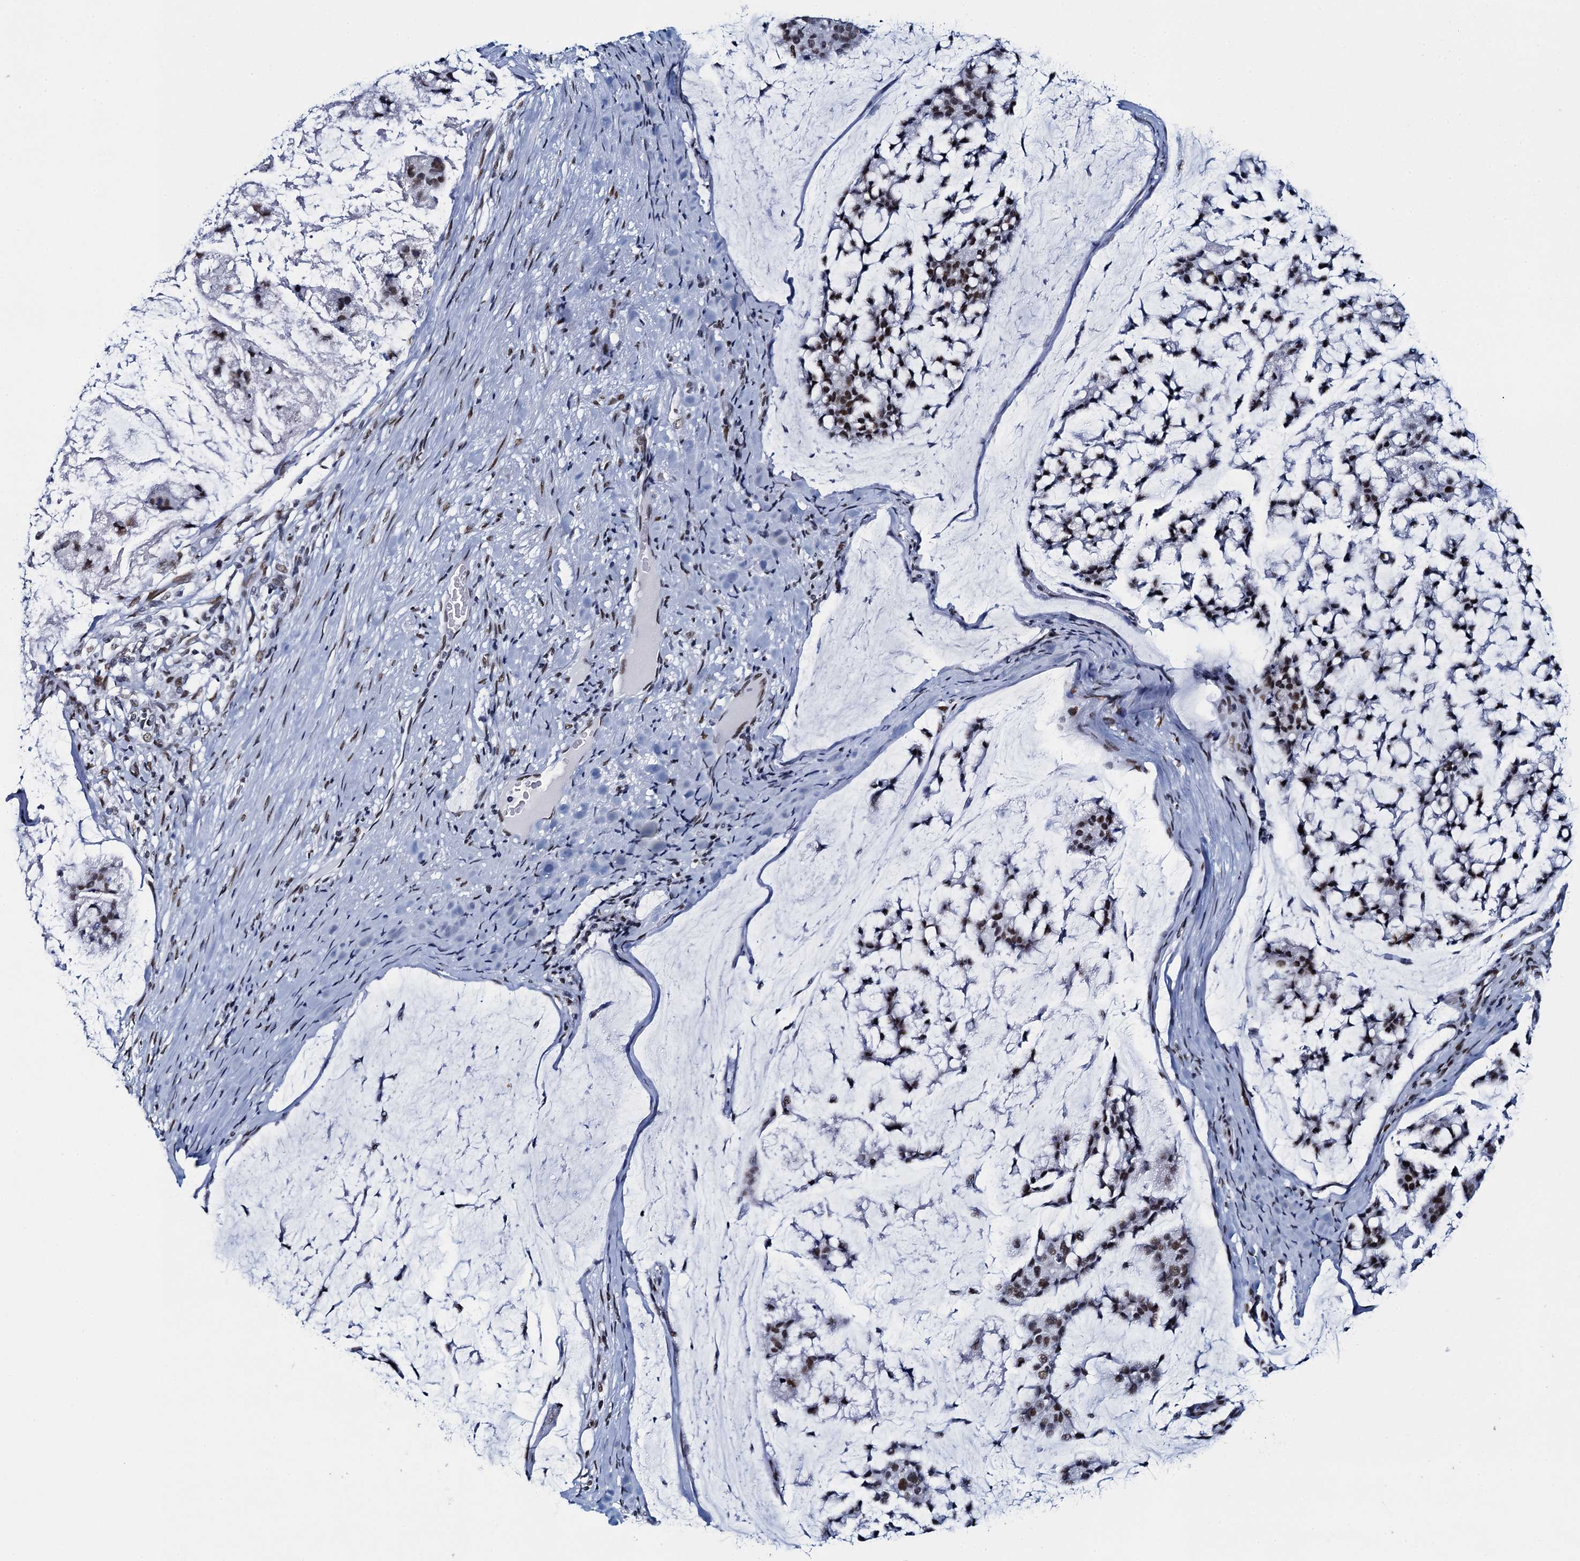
{"staining": {"intensity": "strong", "quantity": ">75%", "location": "nuclear"}, "tissue": "stomach cancer", "cell_type": "Tumor cells", "image_type": "cancer", "snomed": [{"axis": "morphology", "description": "Adenocarcinoma, NOS"}, {"axis": "topography", "description": "Stomach, lower"}], "caption": "Tumor cells reveal high levels of strong nuclear staining in about >75% of cells in human stomach cancer.", "gene": "HNRNPUL2", "patient": {"sex": "male", "age": 67}}